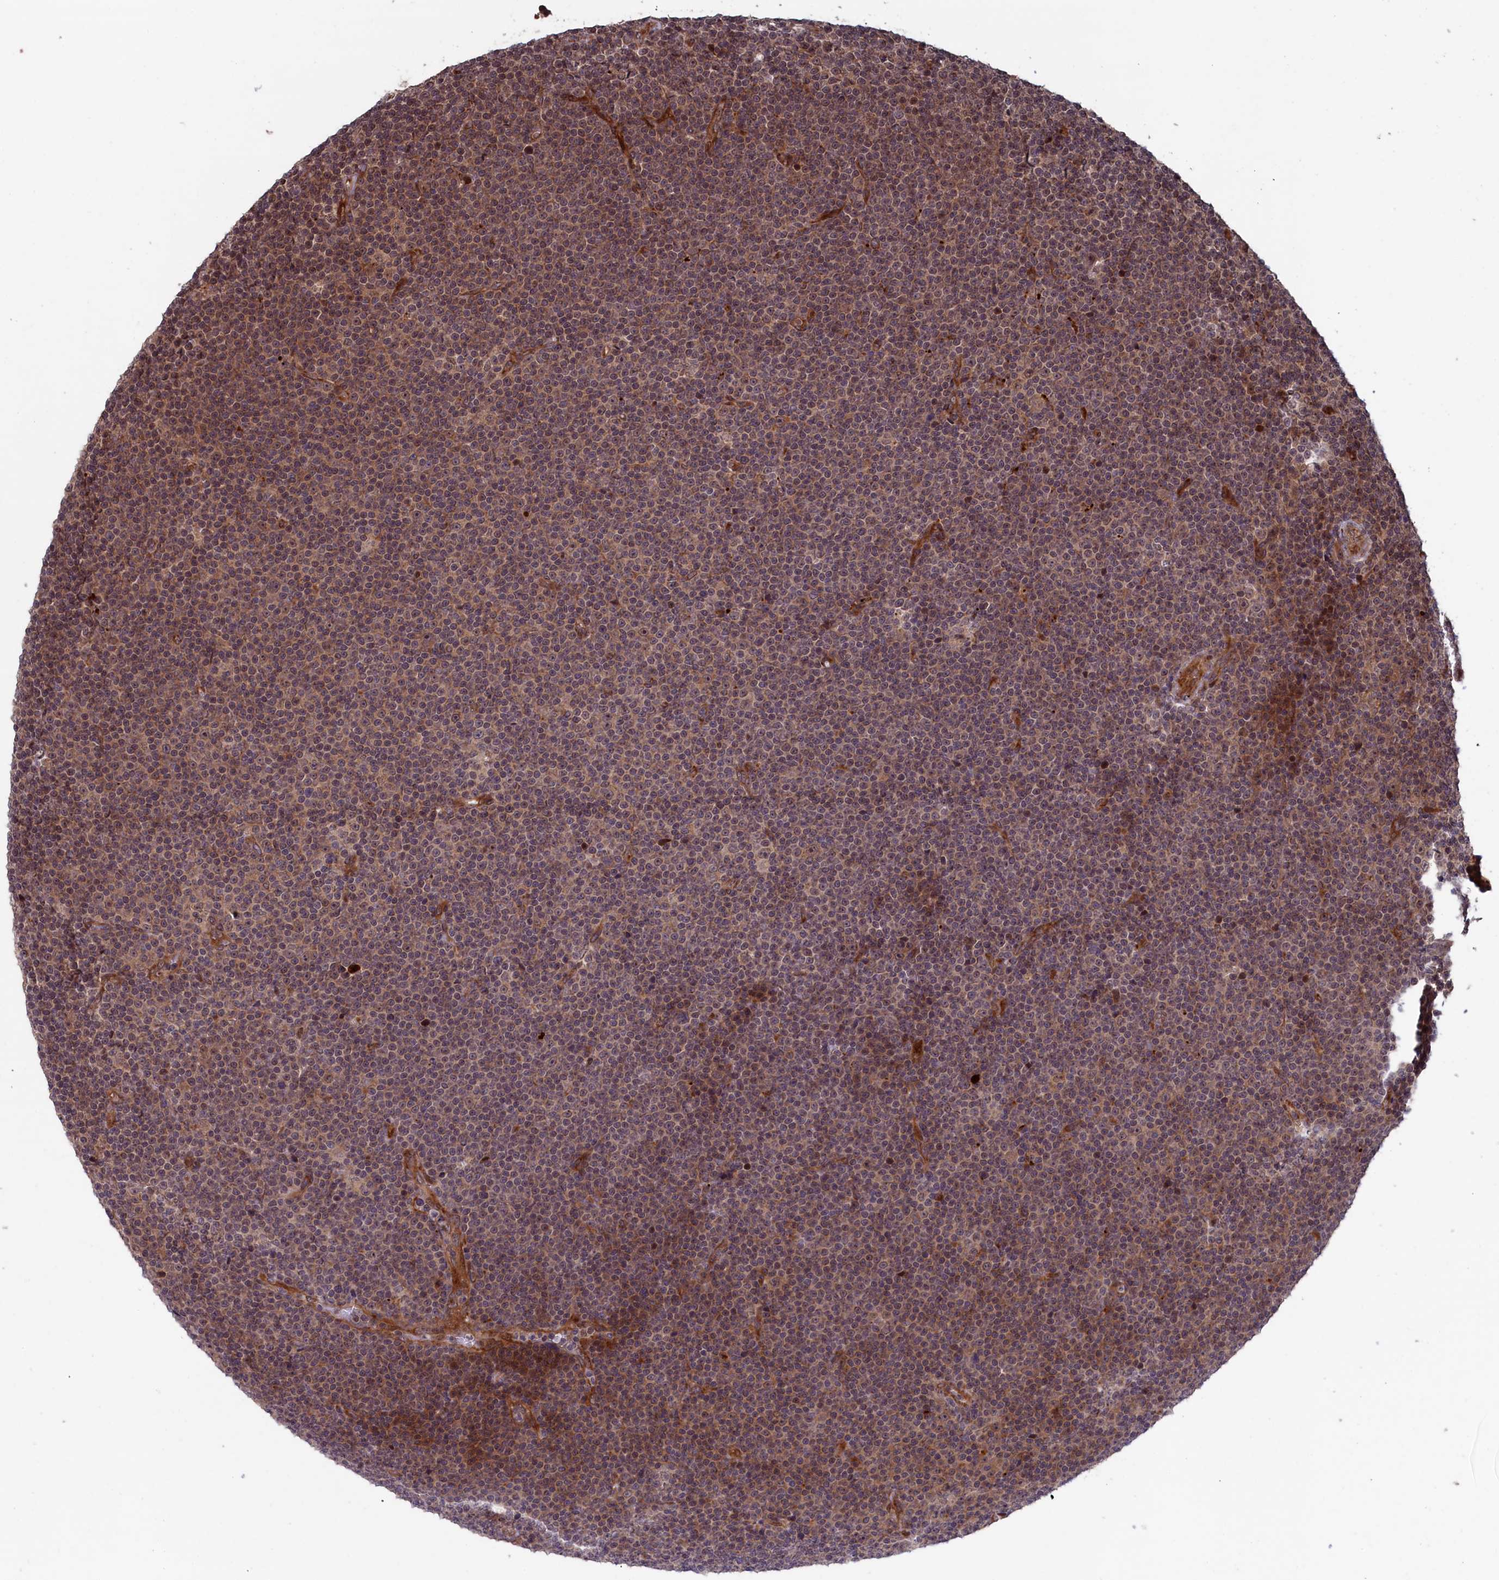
{"staining": {"intensity": "weak", "quantity": "25%-75%", "location": "cytoplasmic/membranous,nuclear"}, "tissue": "lymphoma", "cell_type": "Tumor cells", "image_type": "cancer", "snomed": [{"axis": "morphology", "description": "Malignant lymphoma, non-Hodgkin's type, Low grade"}, {"axis": "topography", "description": "Lymph node"}], "caption": "Tumor cells display weak cytoplasmic/membranous and nuclear positivity in approximately 25%-75% of cells in lymphoma.", "gene": "LSG1", "patient": {"sex": "female", "age": 67}}